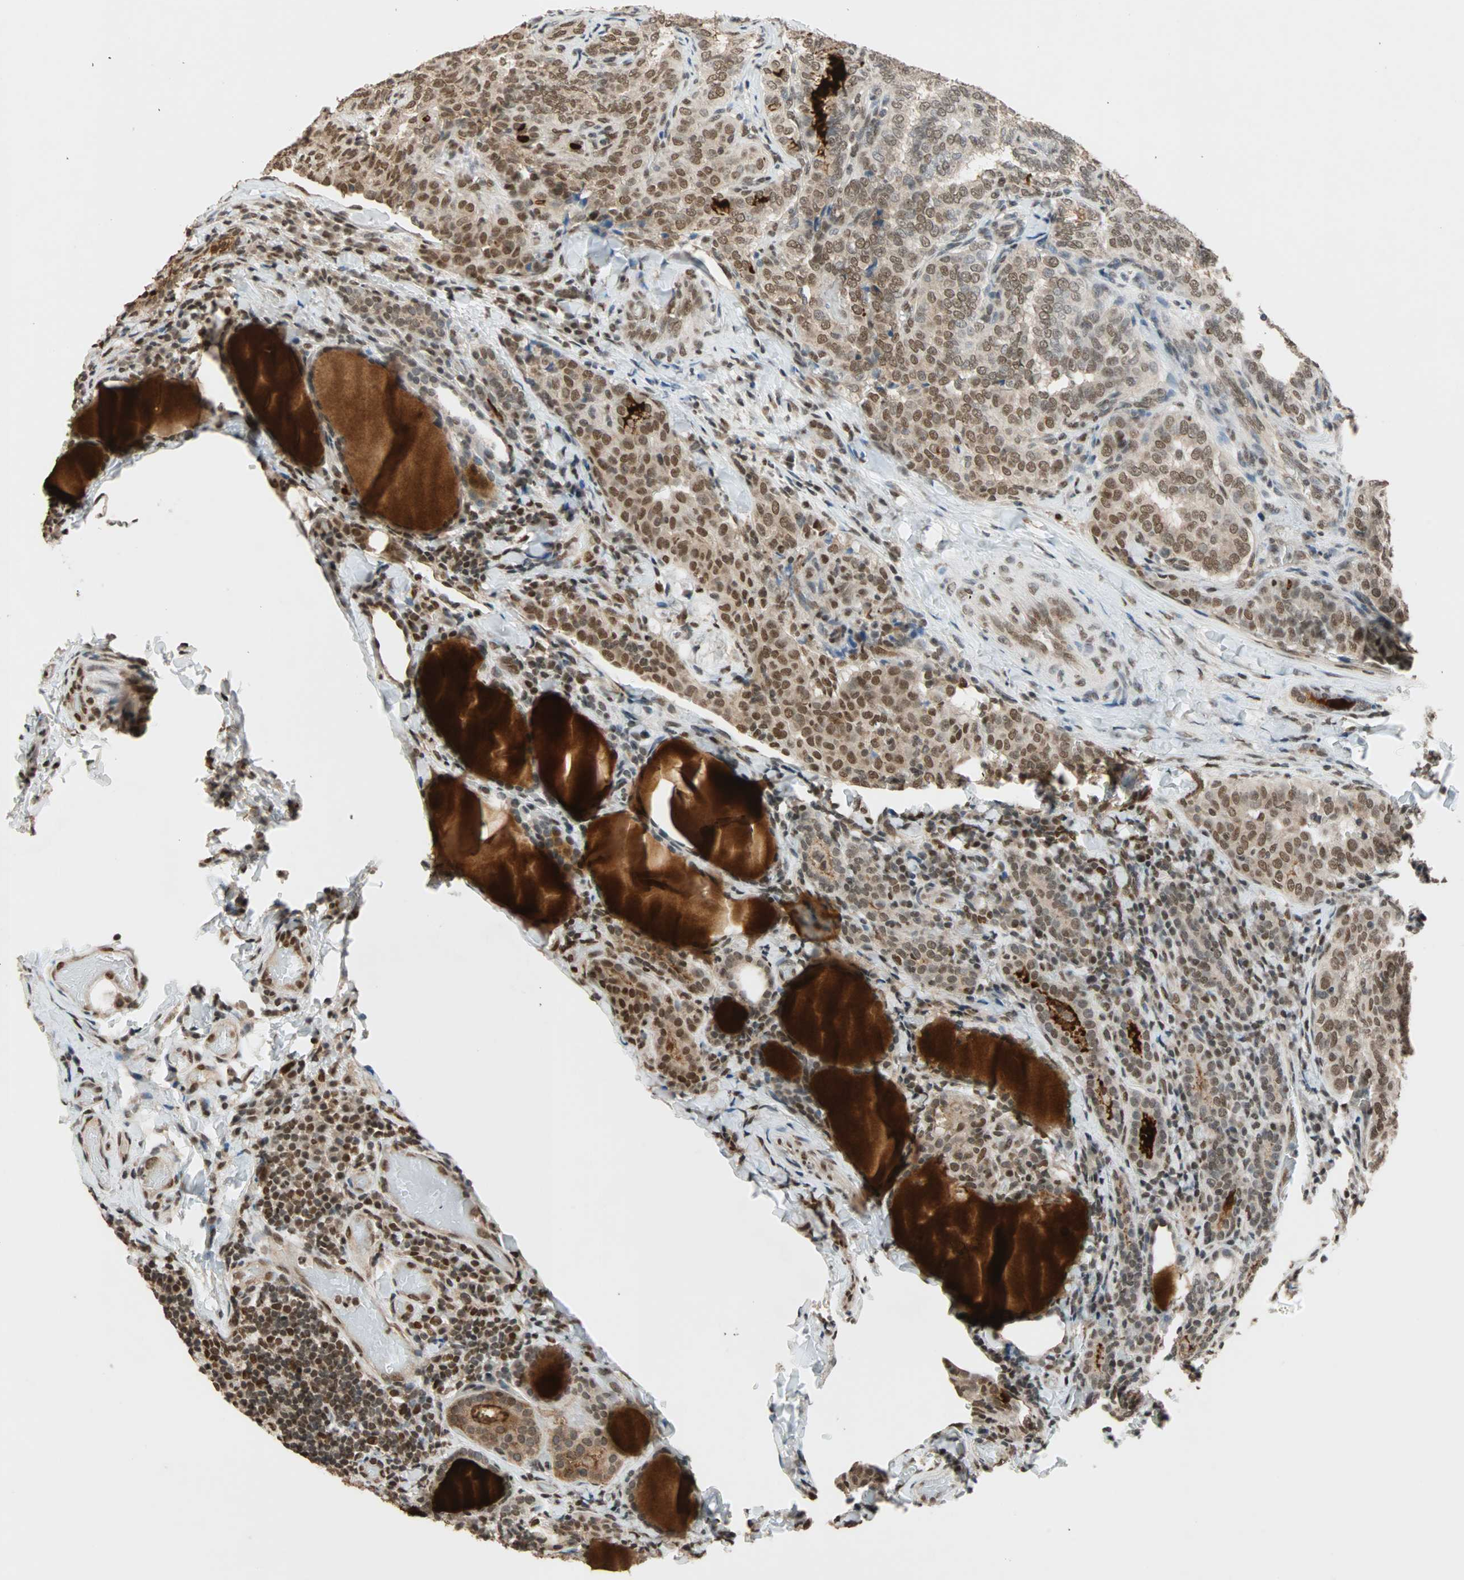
{"staining": {"intensity": "moderate", "quantity": ">75%", "location": "nuclear"}, "tissue": "thyroid cancer", "cell_type": "Tumor cells", "image_type": "cancer", "snomed": [{"axis": "morphology", "description": "Normal tissue, NOS"}, {"axis": "morphology", "description": "Papillary adenocarcinoma, NOS"}, {"axis": "topography", "description": "Thyroid gland"}], "caption": "Immunohistochemistry of human thyroid papillary adenocarcinoma demonstrates medium levels of moderate nuclear staining in about >75% of tumor cells.", "gene": "DAZAP1", "patient": {"sex": "female", "age": 30}}